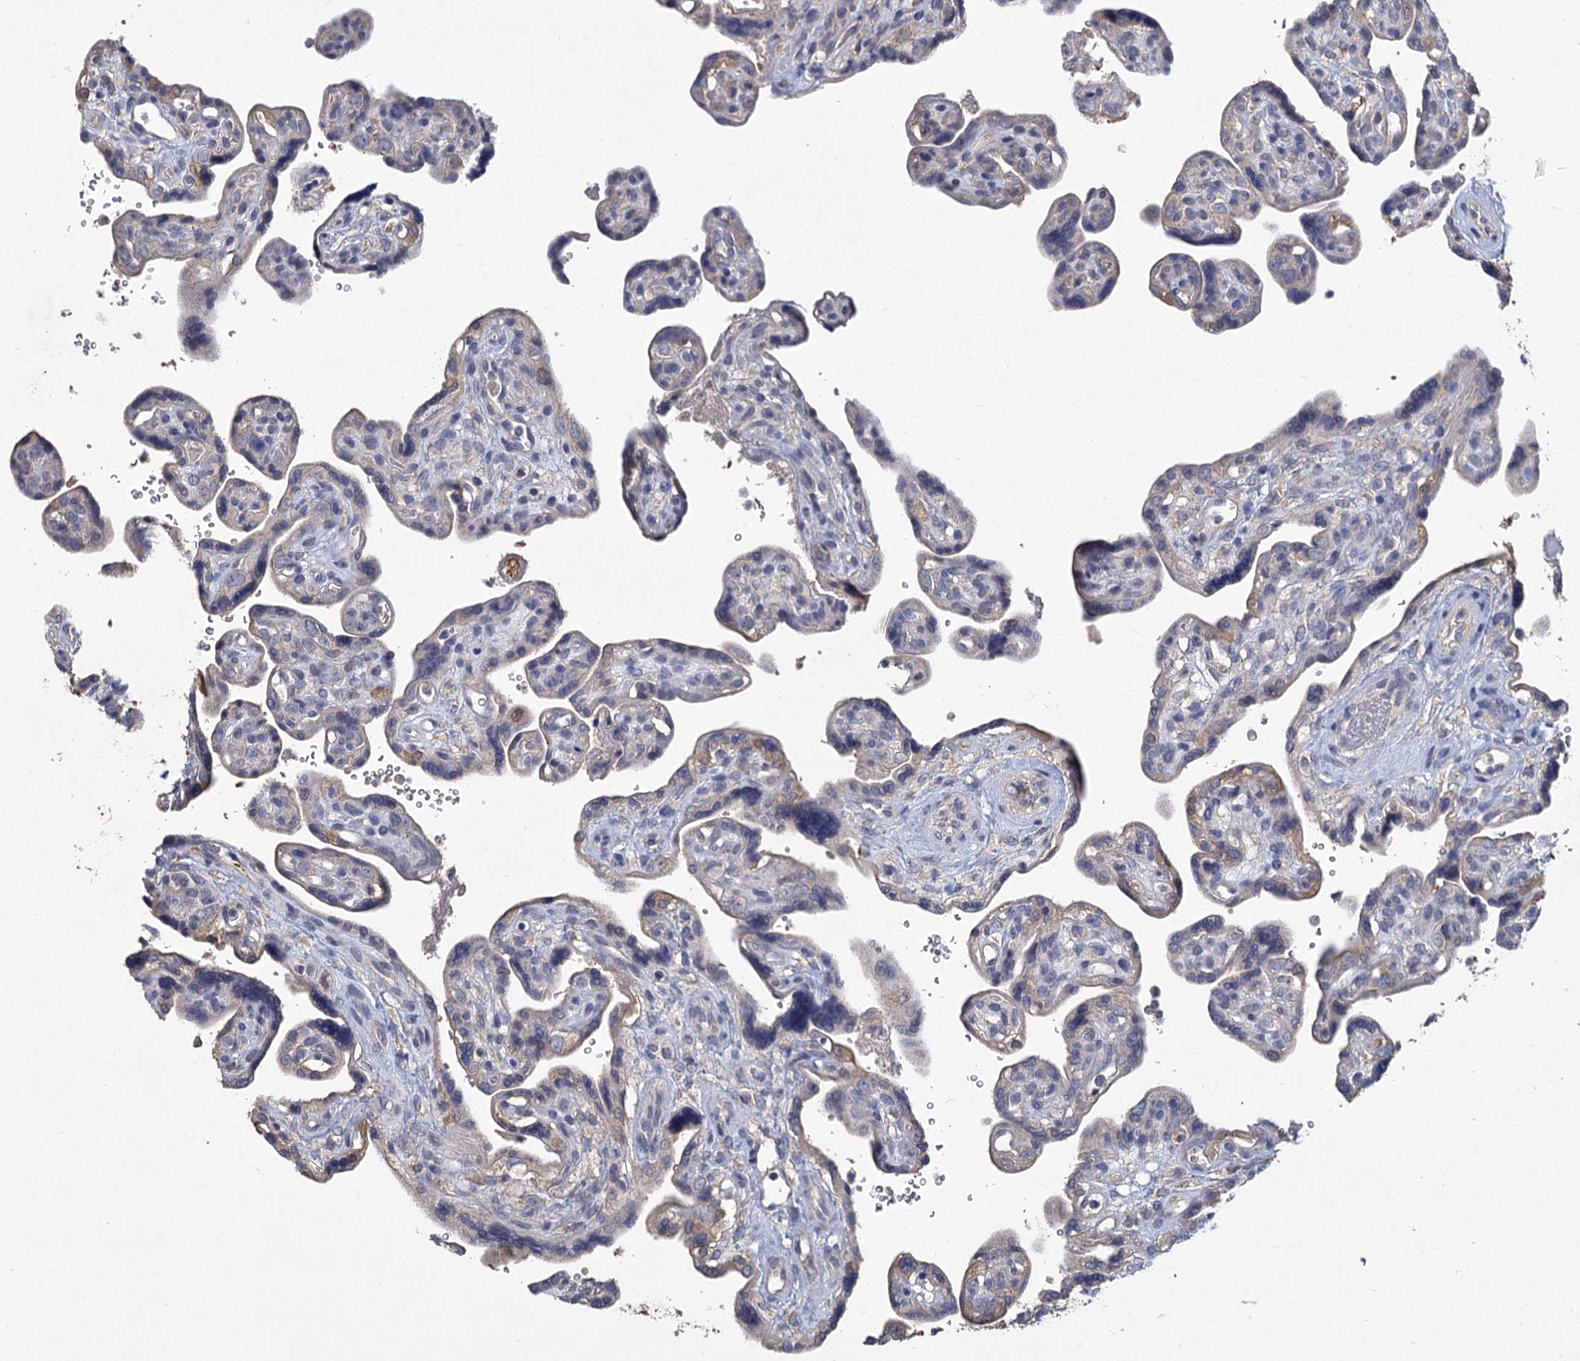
{"staining": {"intensity": "moderate", "quantity": "<25%", "location": "cytoplasmic/membranous"}, "tissue": "placenta", "cell_type": "Trophoblastic cells", "image_type": "normal", "snomed": [{"axis": "morphology", "description": "Normal tissue, NOS"}, {"axis": "topography", "description": "Placenta"}], "caption": "Placenta stained with IHC shows moderate cytoplasmic/membranous staining in approximately <25% of trophoblastic cells.", "gene": "HES2", "patient": {"sex": "female", "age": 39}}